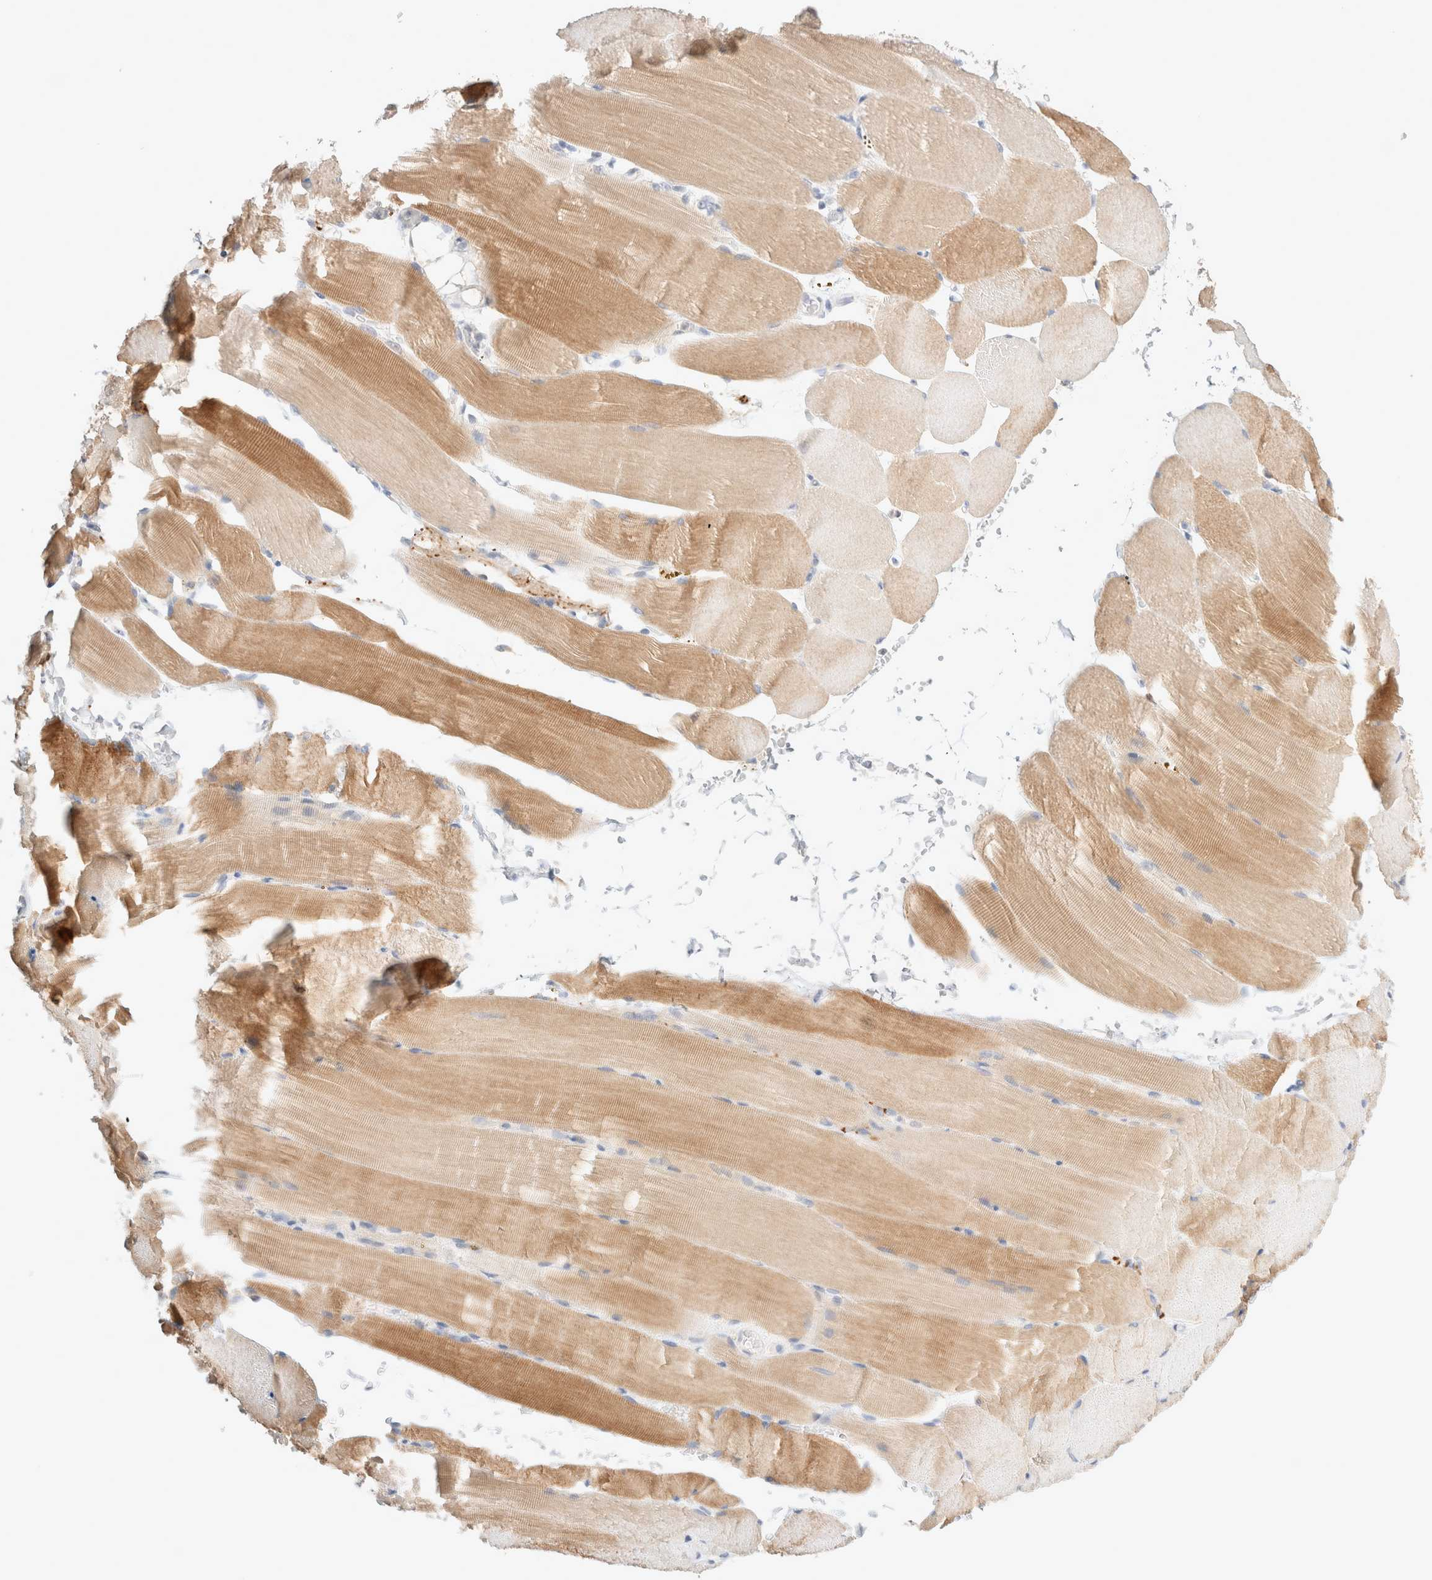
{"staining": {"intensity": "moderate", "quantity": "25%-75%", "location": "cytoplasmic/membranous"}, "tissue": "skeletal muscle", "cell_type": "Myocytes", "image_type": "normal", "snomed": [{"axis": "morphology", "description": "Normal tissue, NOS"}, {"axis": "topography", "description": "Skeletal muscle"}, {"axis": "topography", "description": "Parathyroid gland"}], "caption": "A brown stain shows moderate cytoplasmic/membranous expression of a protein in myocytes of normal human skeletal muscle.", "gene": "SPATA20", "patient": {"sex": "female", "age": 37}}